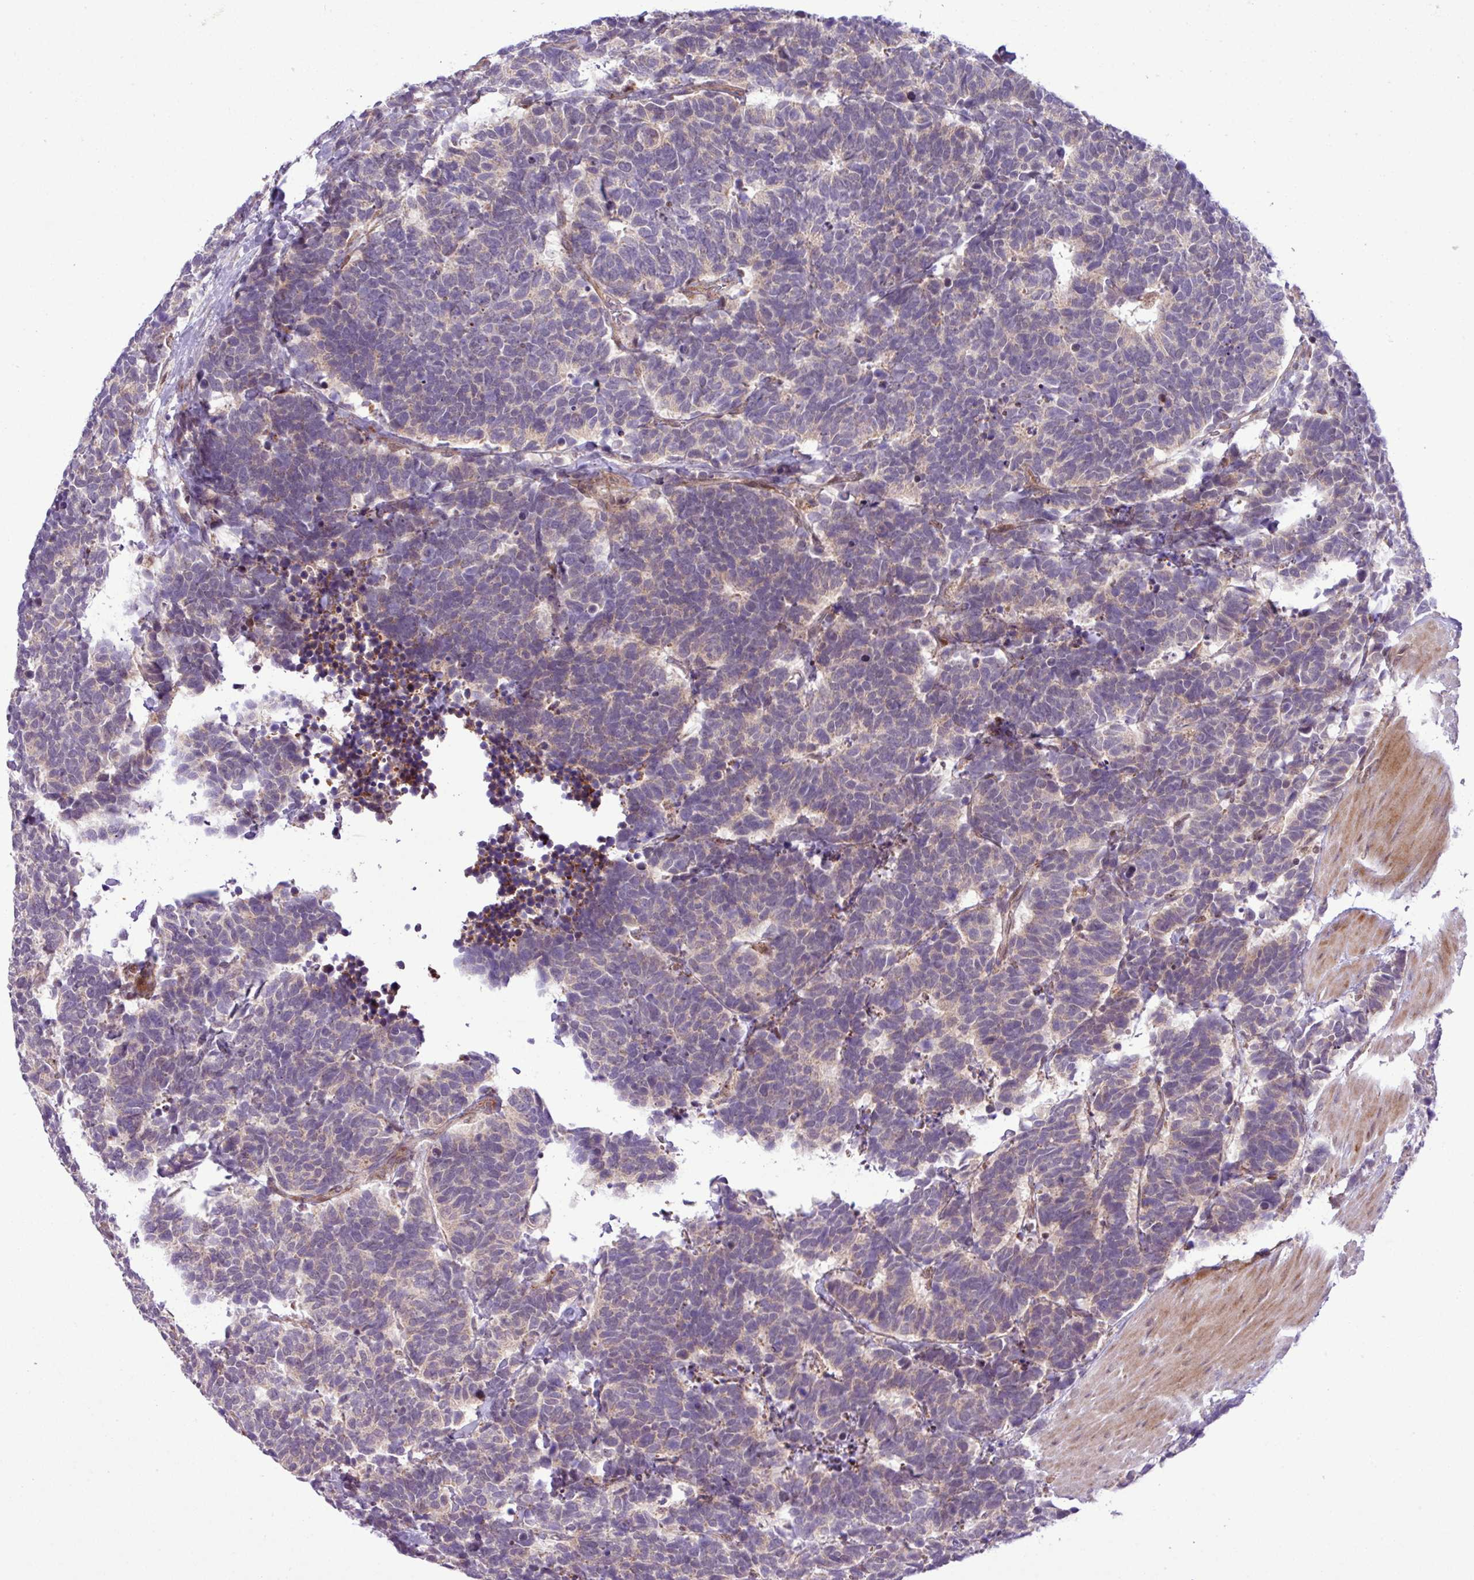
{"staining": {"intensity": "weak", "quantity": ">75%", "location": "cytoplasmic/membranous"}, "tissue": "carcinoid", "cell_type": "Tumor cells", "image_type": "cancer", "snomed": [{"axis": "morphology", "description": "Carcinoma, NOS"}, {"axis": "morphology", "description": "Carcinoid, malignant, NOS"}, {"axis": "topography", "description": "Urinary bladder"}], "caption": "This is an image of immunohistochemistry (IHC) staining of carcinoid, which shows weak positivity in the cytoplasmic/membranous of tumor cells.", "gene": "B3GNT9", "patient": {"sex": "male", "age": 57}}